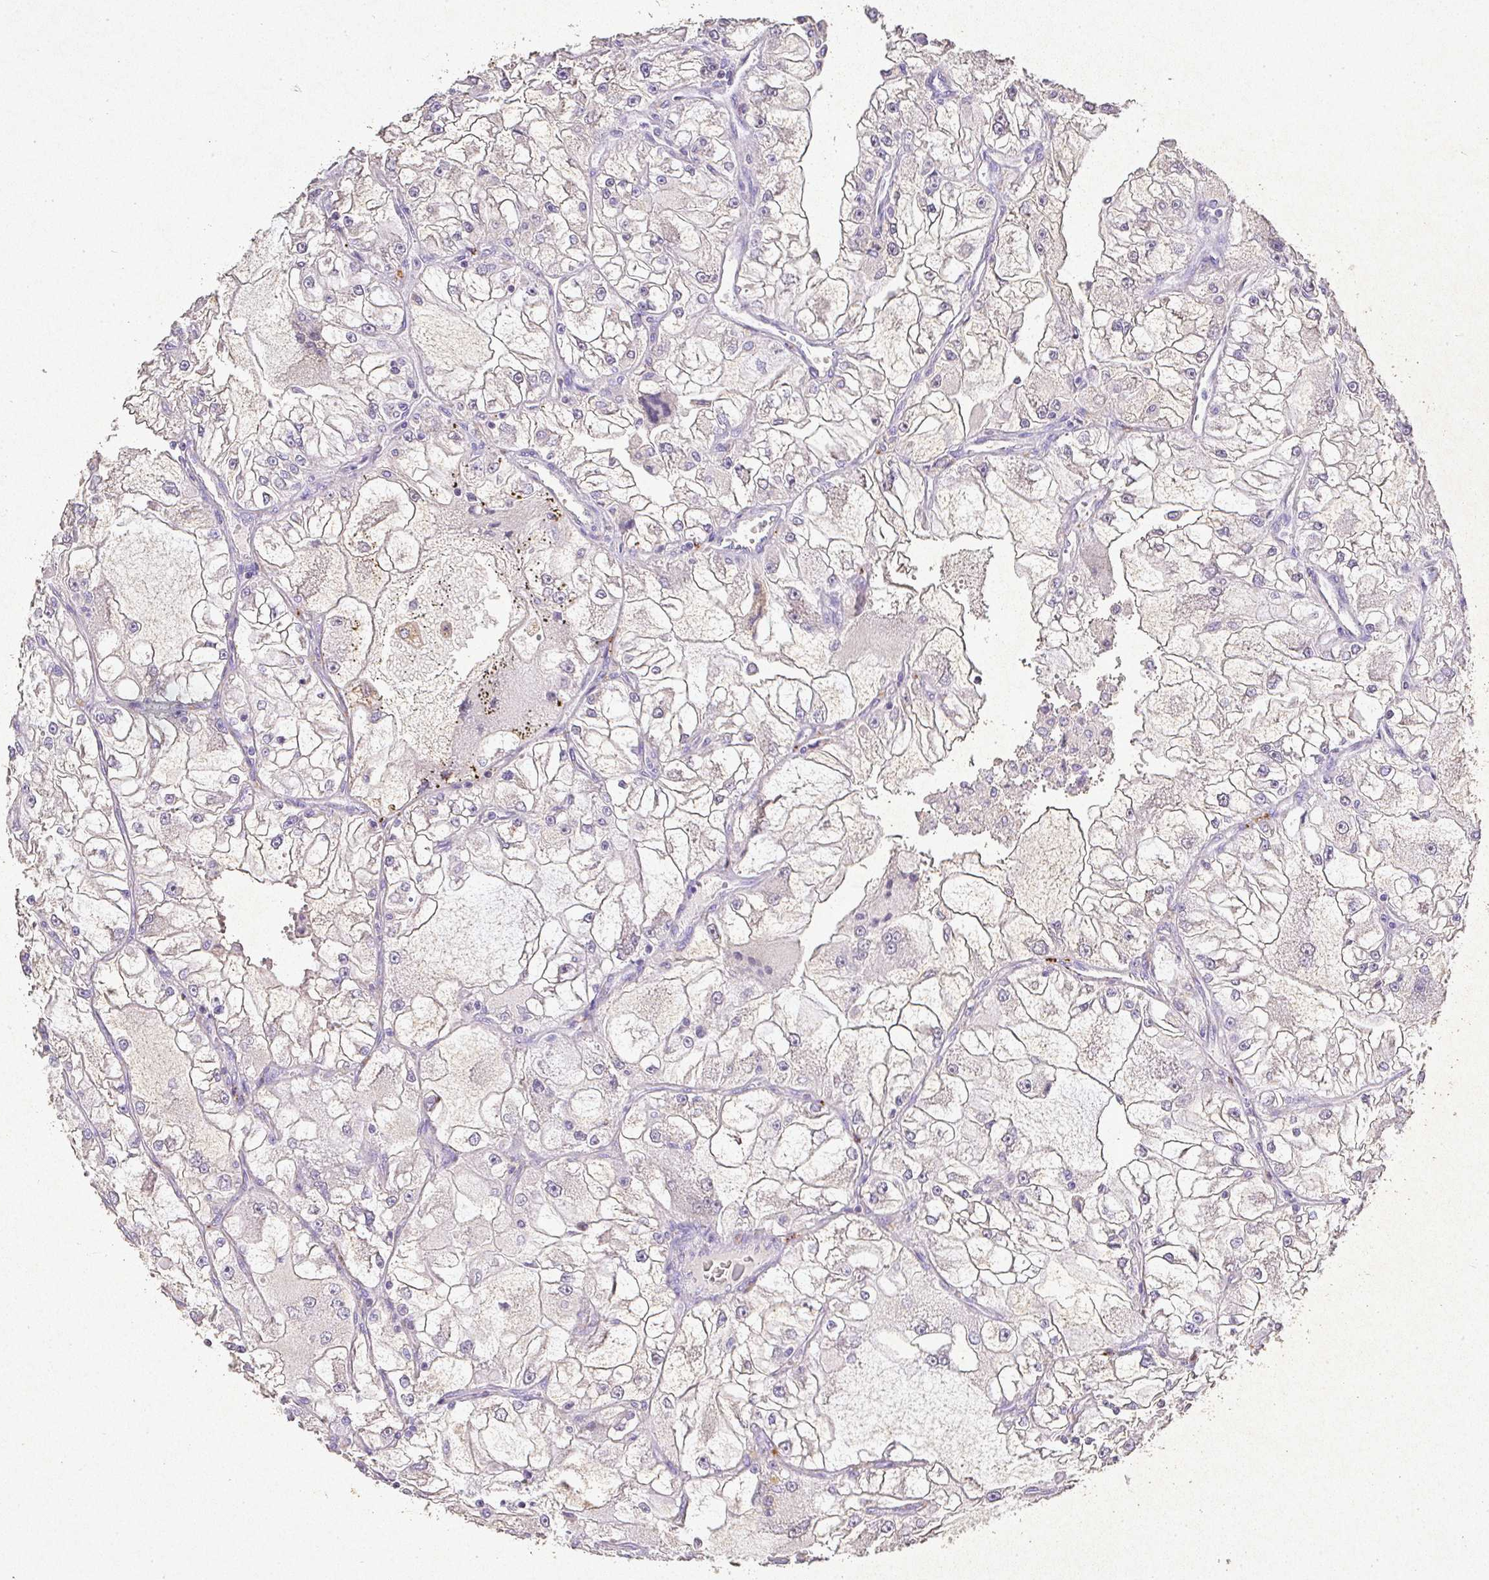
{"staining": {"intensity": "negative", "quantity": "none", "location": "none"}, "tissue": "renal cancer", "cell_type": "Tumor cells", "image_type": "cancer", "snomed": [{"axis": "morphology", "description": "Adenocarcinoma, NOS"}, {"axis": "topography", "description": "Kidney"}], "caption": "A histopathology image of human renal cancer is negative for staining in tumor cells.", "gene": "RPS2", "patient": {"sex": "female", "age": 72}}